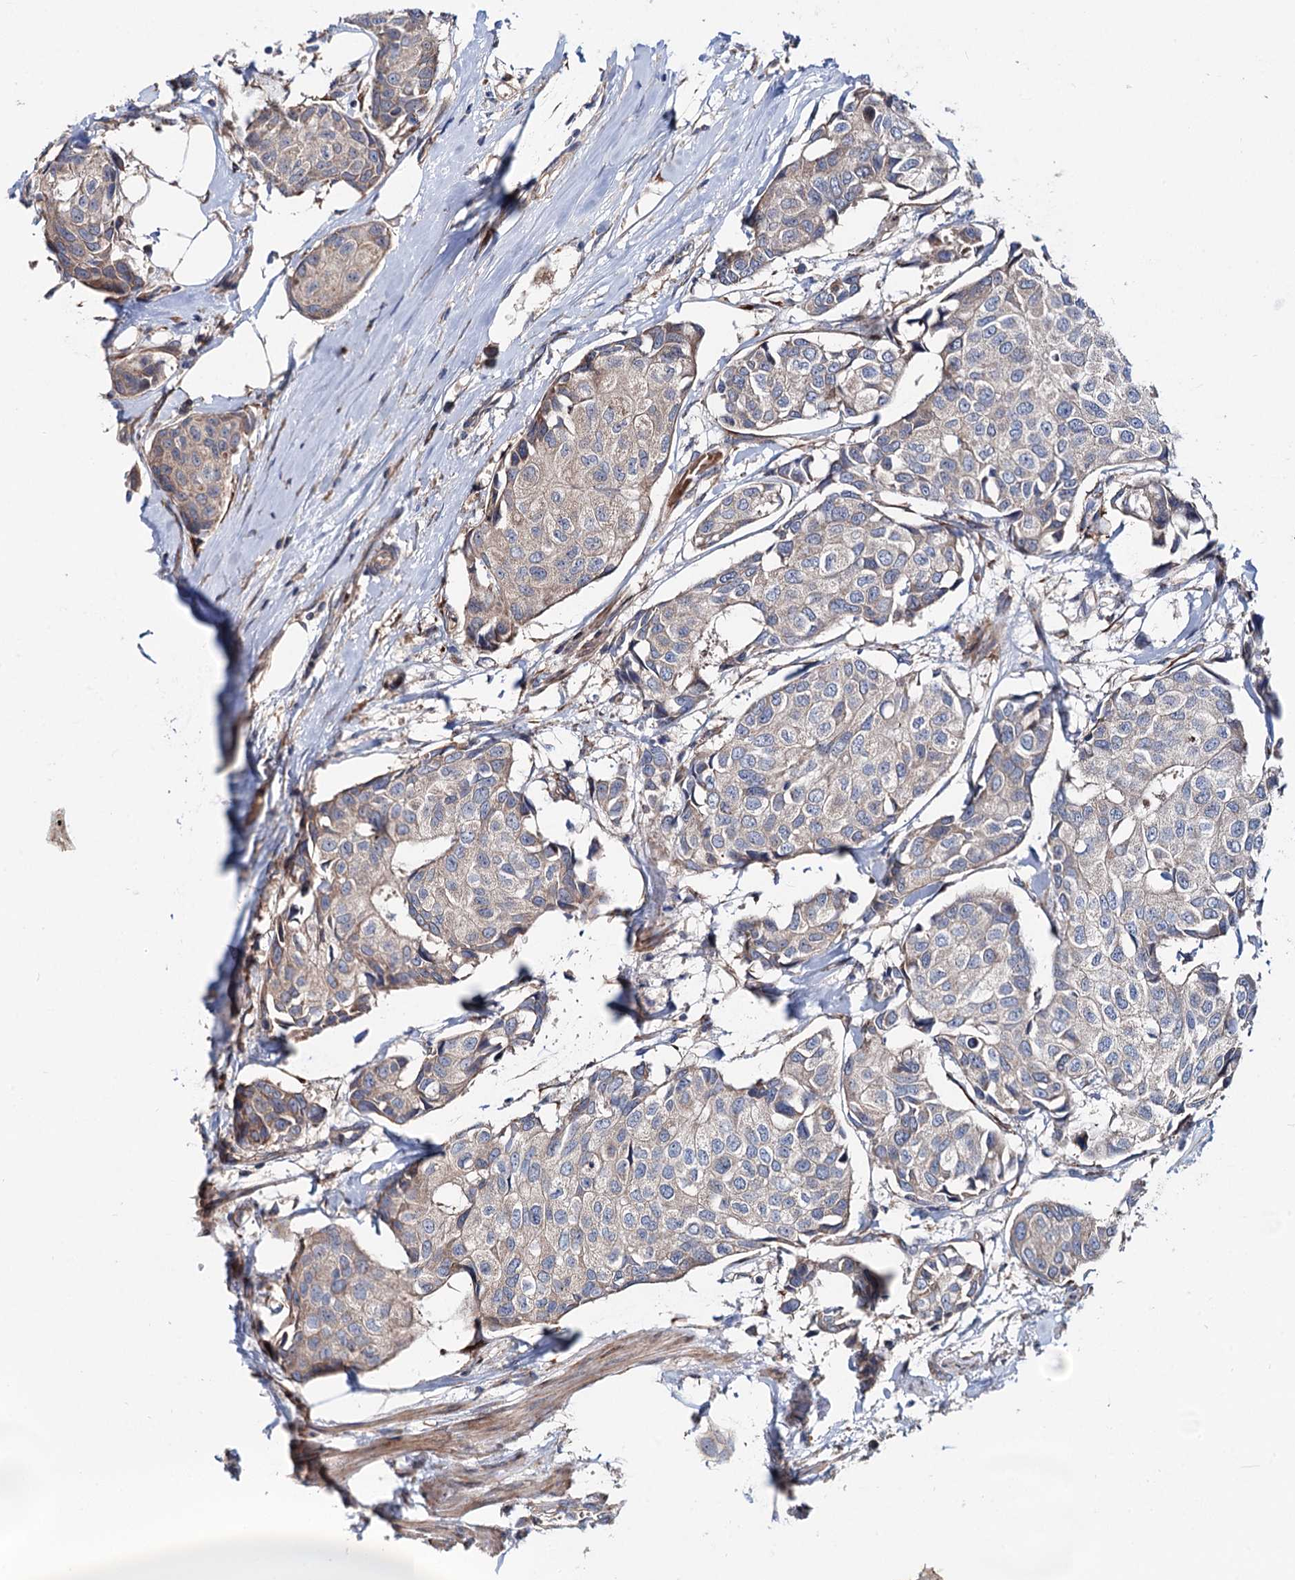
{"staining": {"intensity": "weak", "quantity": "25%-75%", "location": "cytoplasmic/membranous"}, "tissue": "breast cancer", "cell_type": "Tumor cells", "image_type": "cancer", "snomed": [{"axis": "morphology", "description": "Duct carcinoma"}, {"axis": "topography", "description": "Breast"}], "caption": "The photomicrograph displays staining of breast cancer, revealing weak cytoplasmic/membranous protein expression (brown color) within tumor cells. The staining is performed using DAB brown chromogen to label protein expression. The nuclei are counter-stained blue using hematoxylin.", "gene": "PTDSS2", "patient": {"sex": "female", "age": 80}}